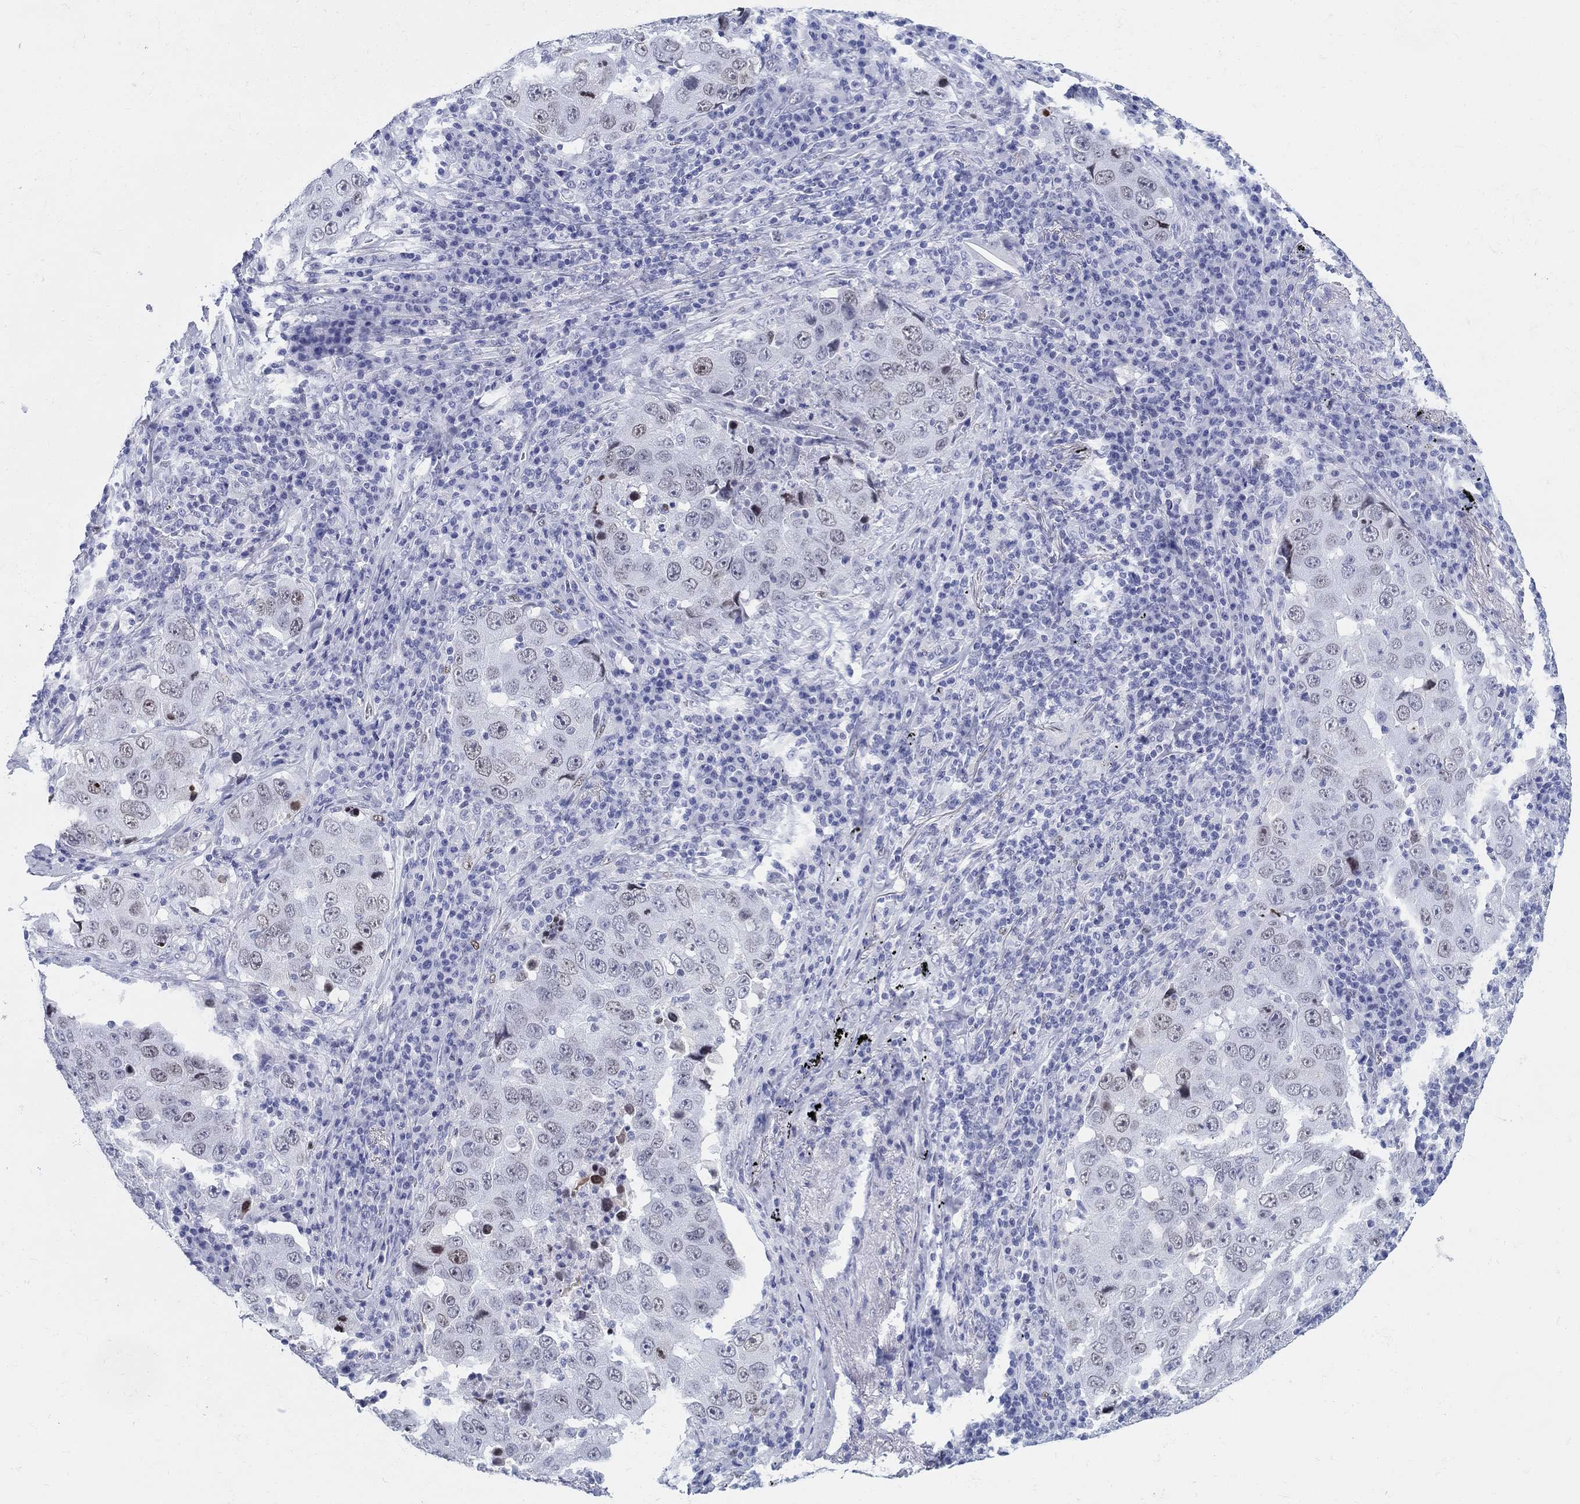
{"staining": {"intensity": "weak", "quantity": "<25%", "location": "nuclear"}, "tissue": "lung cancer", "cell_type": "Tumor cells", "image_type": "cancer", "snomed": [{"axis": "morphology", "description": "Adenocarcinoma, NOS"}, {"axis": "topography", "description": "Lung"}], "caption": "DAB immunohistochemical staining of lung cancer exhibits no significant positivity in tumor cells.", "gene": "H1-1", "patient": {"sex": "male", "age": 73}}